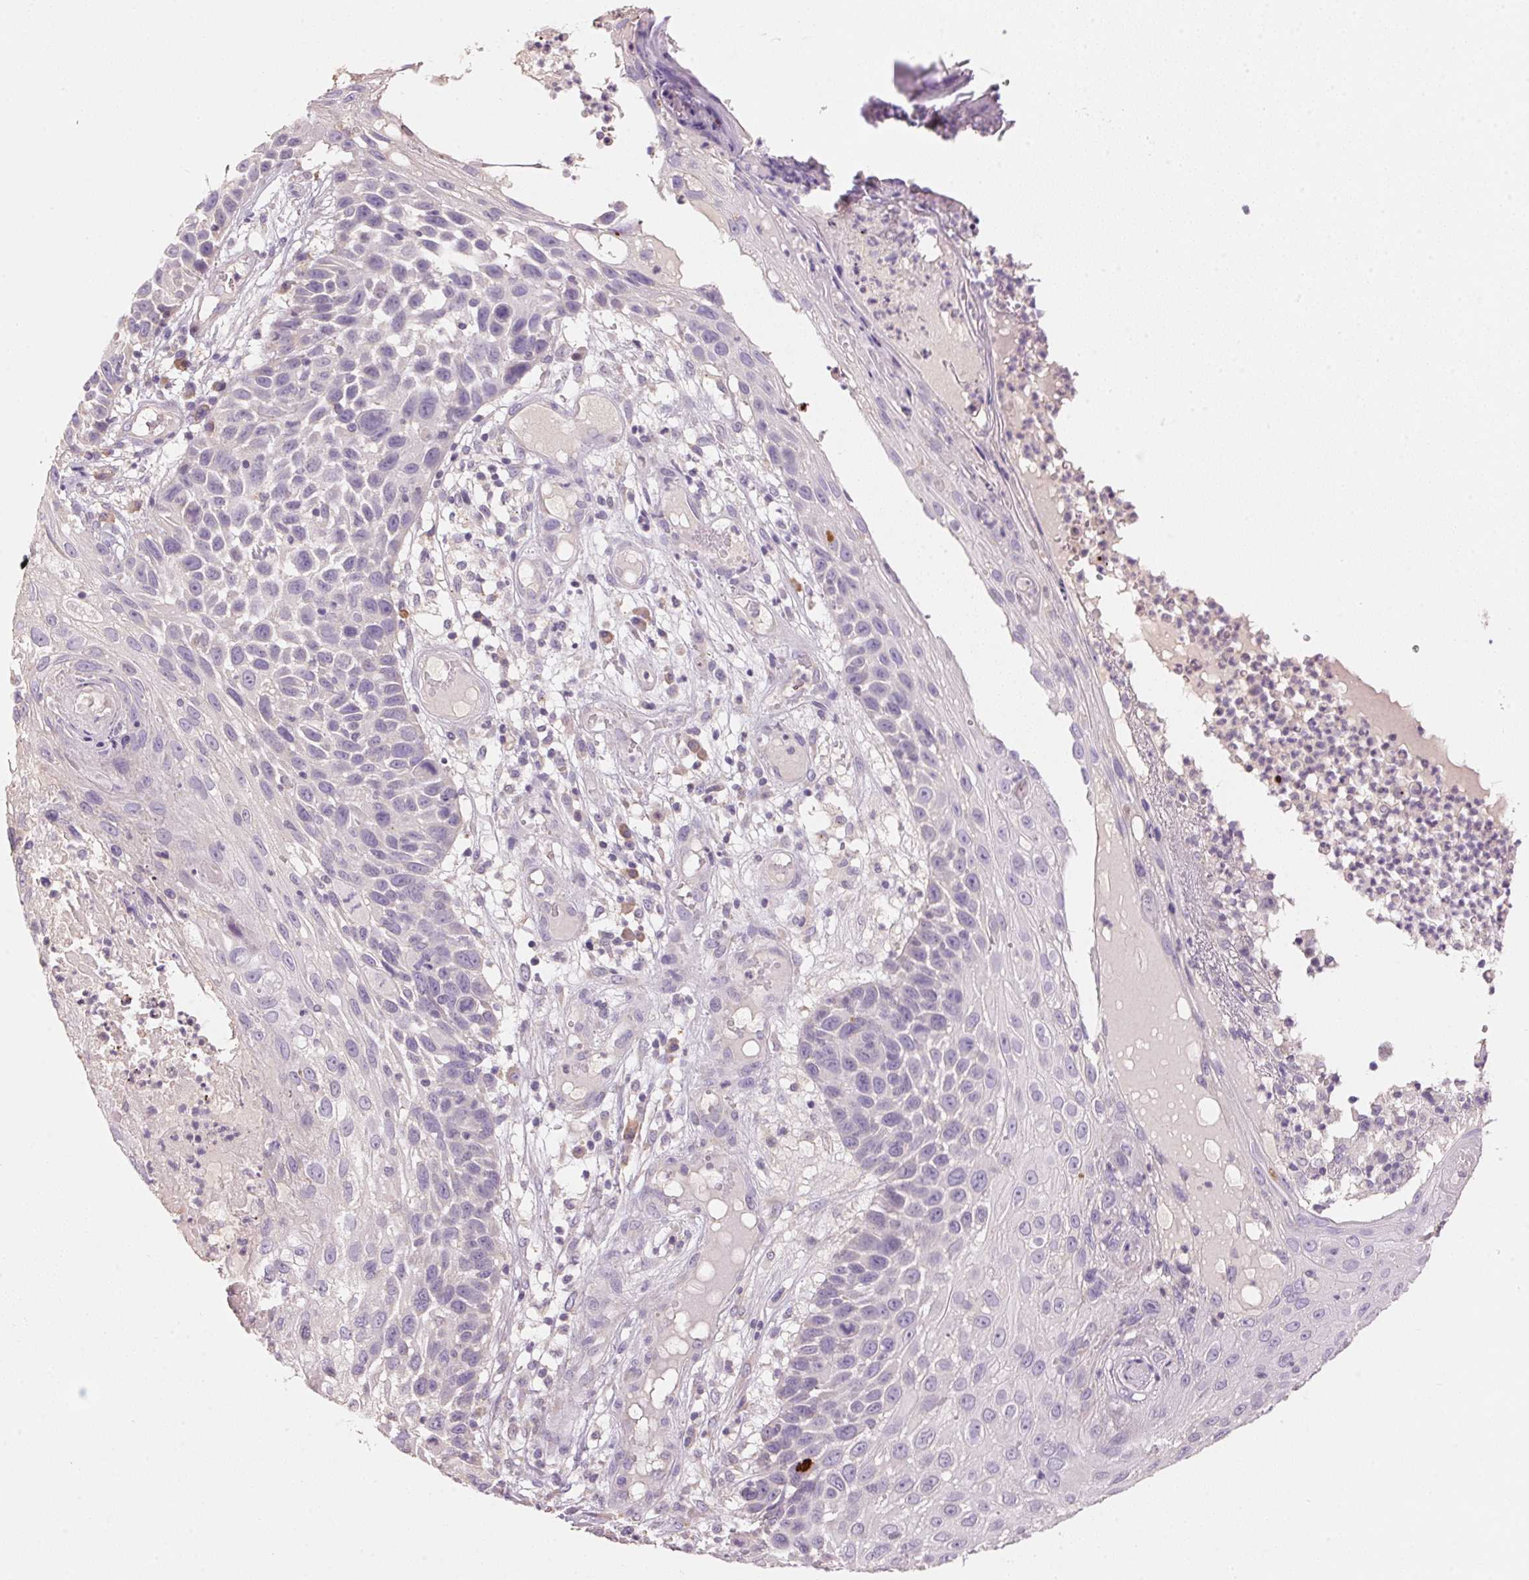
{"staining": {"intensity": "negative", "quantity": "none", "location": "none"}, "tissue": "skin cancer", "cell_type": "Tumor cells", "image_type": "cancer", "snomed": [{"axis": "morphology", "description": "Squamous cell carcinoma, NOS"}, {"axis": "topography", "description": "Skin"}], "caption": "Squamous cell carcinoma (skin) stained for a protein using immunohistochemistry (IHC) displays no positivity tumor cells.", "gene": "LYZL6", "patient": {"sex": "male", "age": 92}}